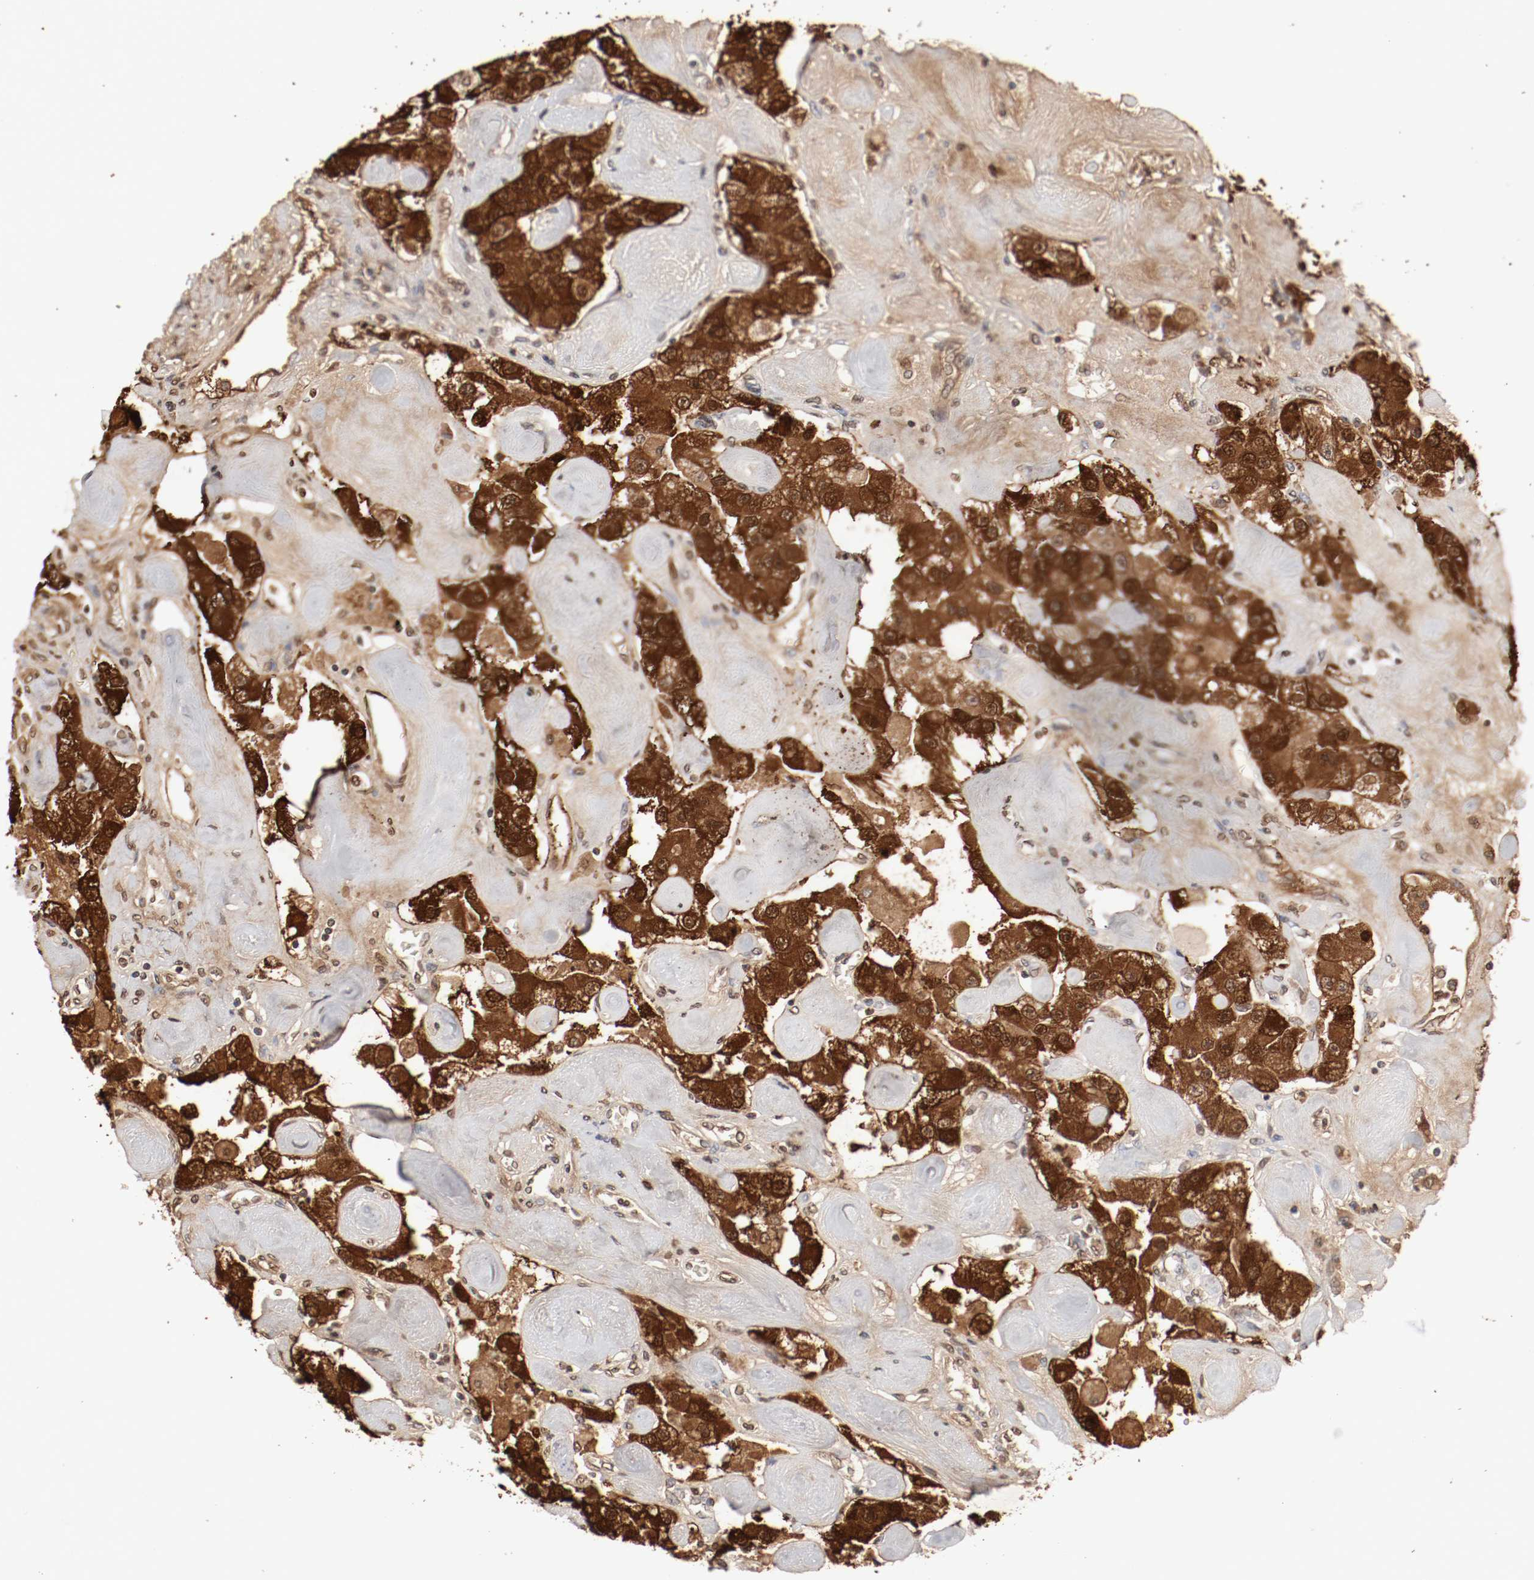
{"staining": {"intensity": "strong", "quantity": ">75%", "location": "cytoplasmic/membranous,nuclear"}, "tissue": "carcinoid", "cell_type": "Tumor cells", "image_type": "cancer", "snomed": [{"axis": "morphology", "description": "Carcinoid, malignant, NOS"}, {"axis": "topography", "description": "Pancreas"}], "caption": "This is an image of immunohistochemistry (IHC) staining of carcinoid (malignant), which shows strong positivity in the cytoplasmic/membranous and nuclear of tumor cells.", "gene": "WASL", "patient": {"sex": "male", "age": 41}}